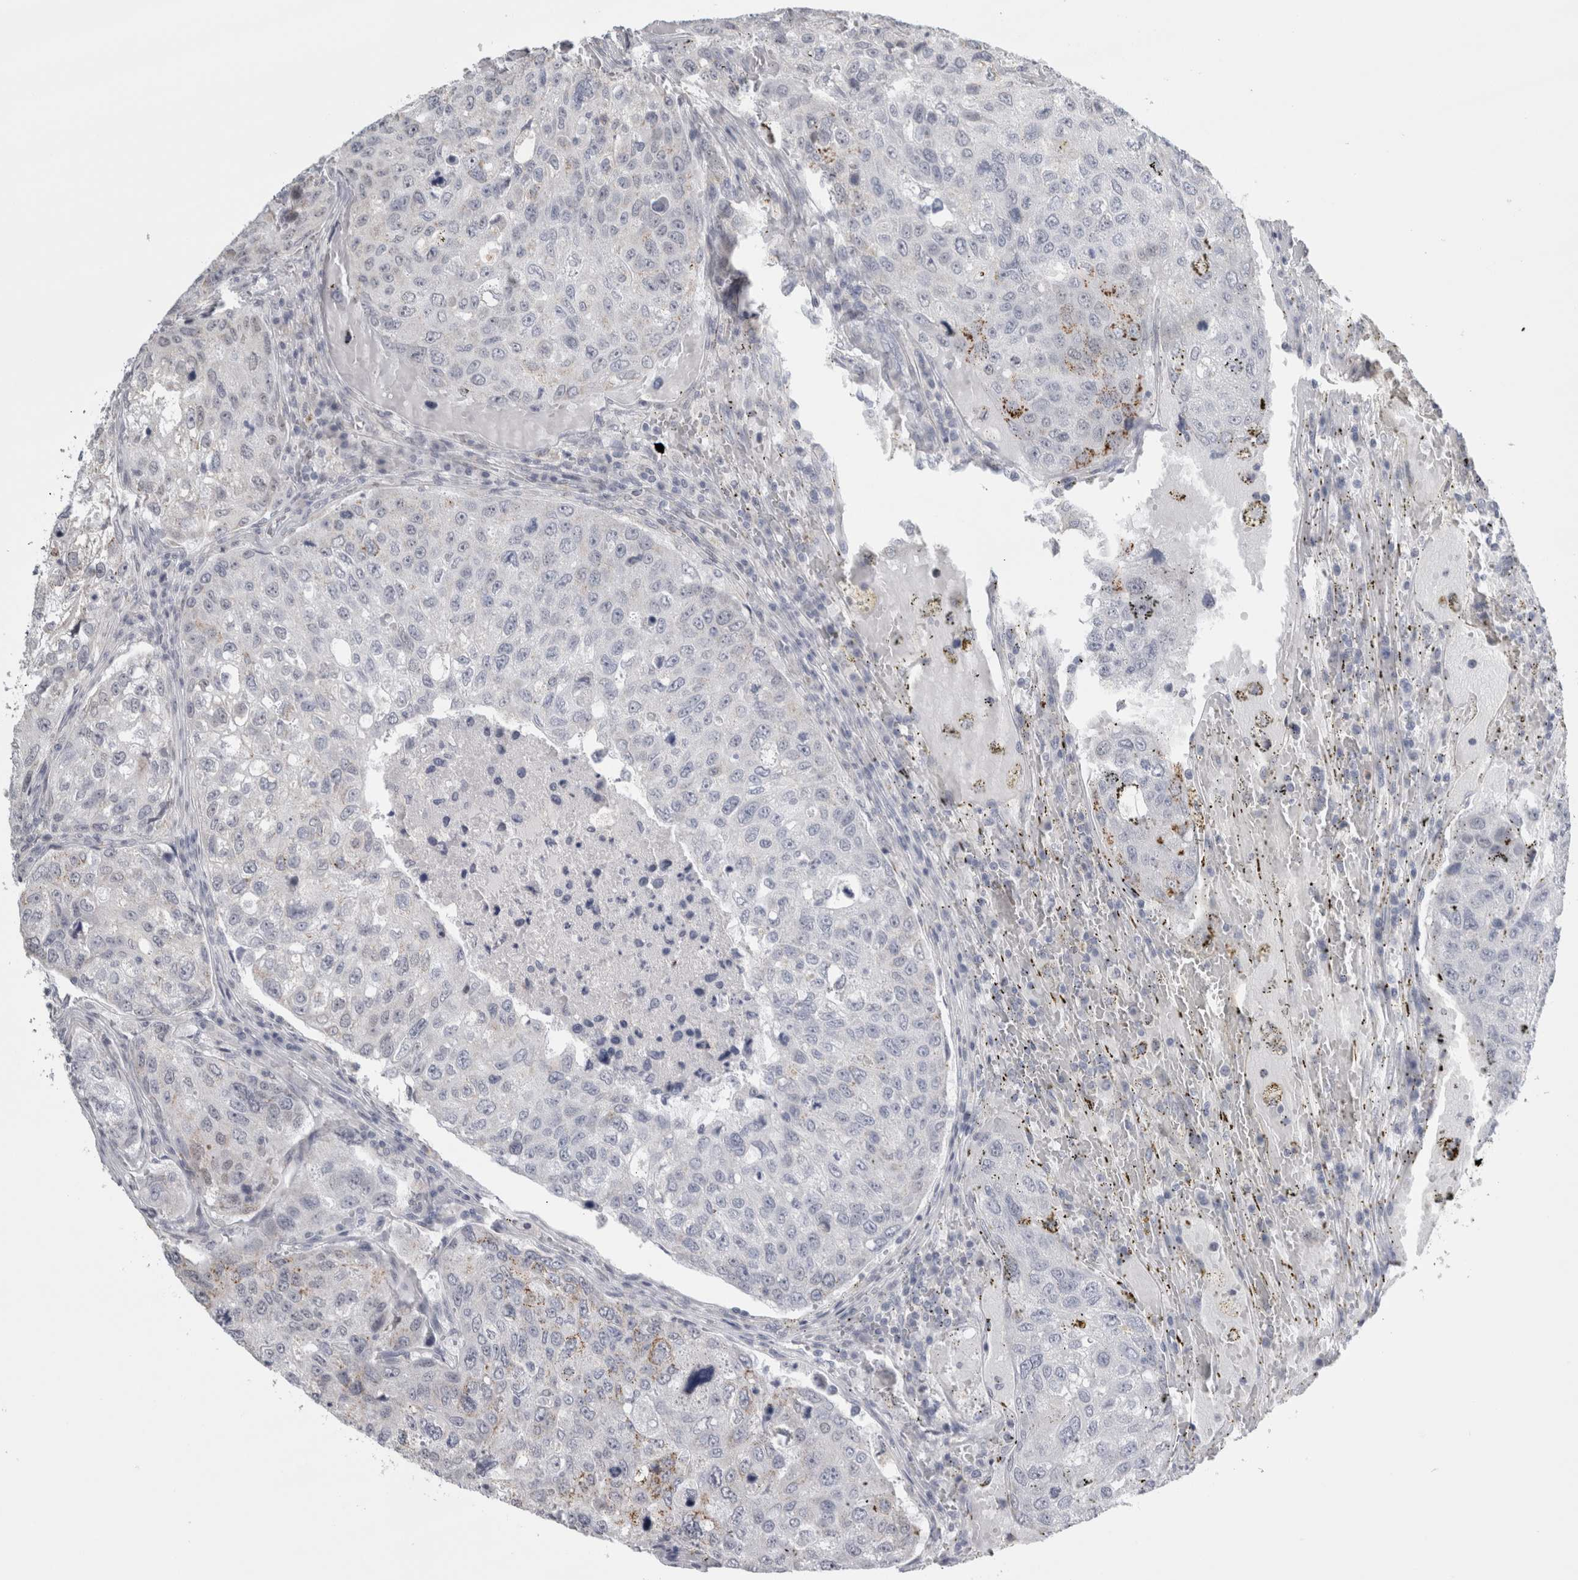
{"staining": {"intensity": "moderate", "quantity": "<25%", "location": "cytoplasmic/membranous"}, "tissue": "urothelial cancer", "cell_type": "Tumor cells", "image_type": "cancer", "snomed": [{"axis": "morphology", "description": "Urothelial carcinoma, High grade"}, {"axis": "topography", "description": "Lymph node"}, {"axis": "topography", "description": "Urinary bladder"}], "caption": "IHC (DAB (3,3'-diaminobenzidine)) staining of urothelial carcinoma (high-grade) exhibits moderate cytoplasmic/membranous protein staining in about <25% of tumor cells.", "gene": "PLIN1", "patient": {"sex": "male", "age": 51}}